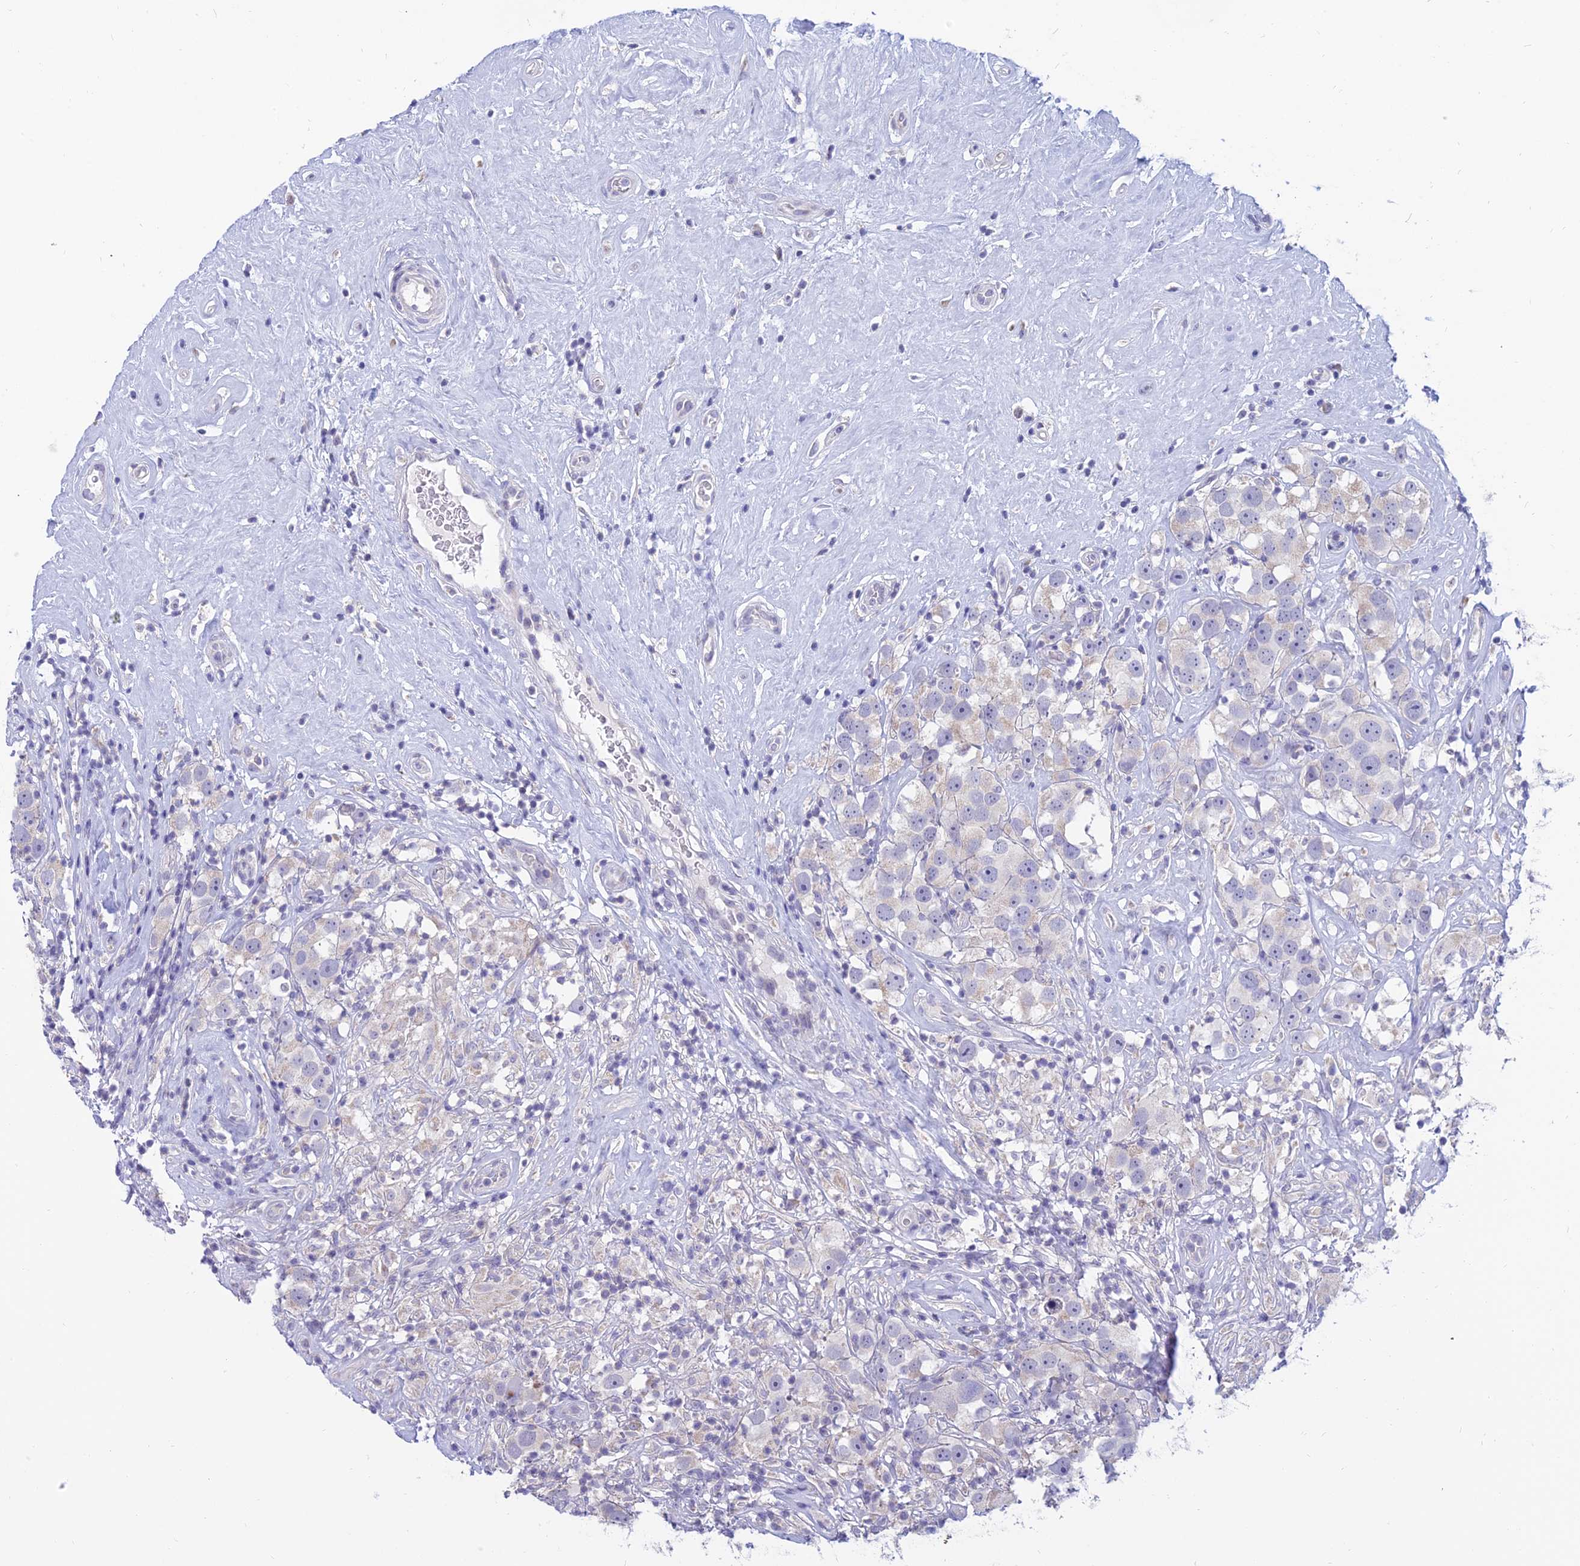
{"staining": {"intensity": "negative", "quantity": "none", "location": "none"}, "tissue": "testis cancer", "cell_type": "Tumor cells", "image_type": "cancer", "snomed": [{"axis": "morphology", "description": "Seminoma, NOS"}, {"axis": "topography", "description": "Testis"}], "caption": "This is an immunohistochemistry (IHC) image of testis cancer (seminoma). There is no staining in tumor cells.", "gene": "CFAP206", "patient": {"sex": "male", "age": 49}}